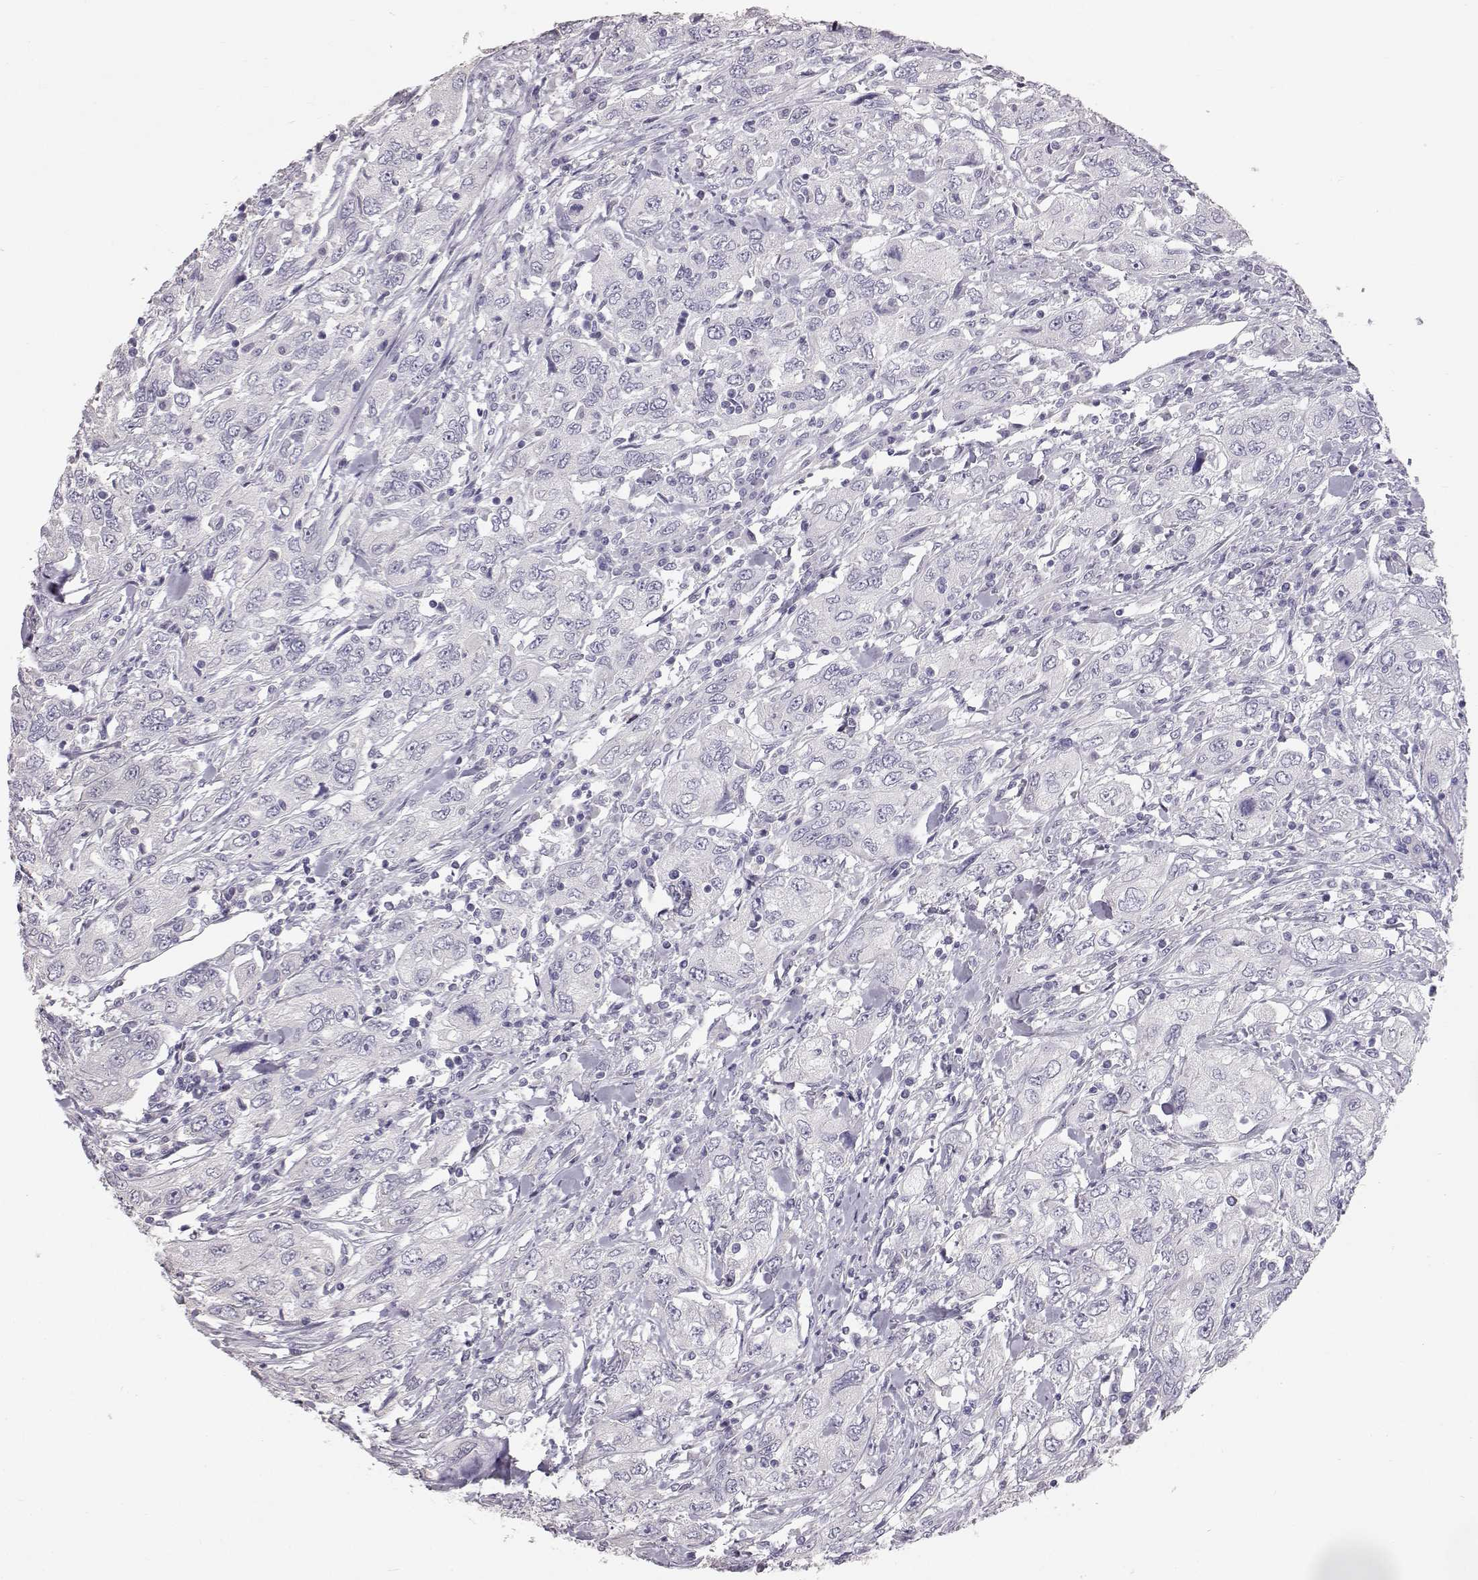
{"staining": {"intensity": "negative", "quantity": "none", "location": "none"}, "tissue": "urothelial cancer", "cell_type": "Tumor cells", "image_type": "cancer", "snomed": [{"axis": "morphology", "description": "Urothelial carcinoma, High grade"}, {"axis": "topography", "description": "Urinary bladder"}], "caption": "Protein analysis of urothelial carcinoma (high-grade) displays no significant expression in tumor cells. (IHC, brightfield microscopy, high magnification).", "gene": "KRT33A", "patient": {"sex": "male", "age": 76}}